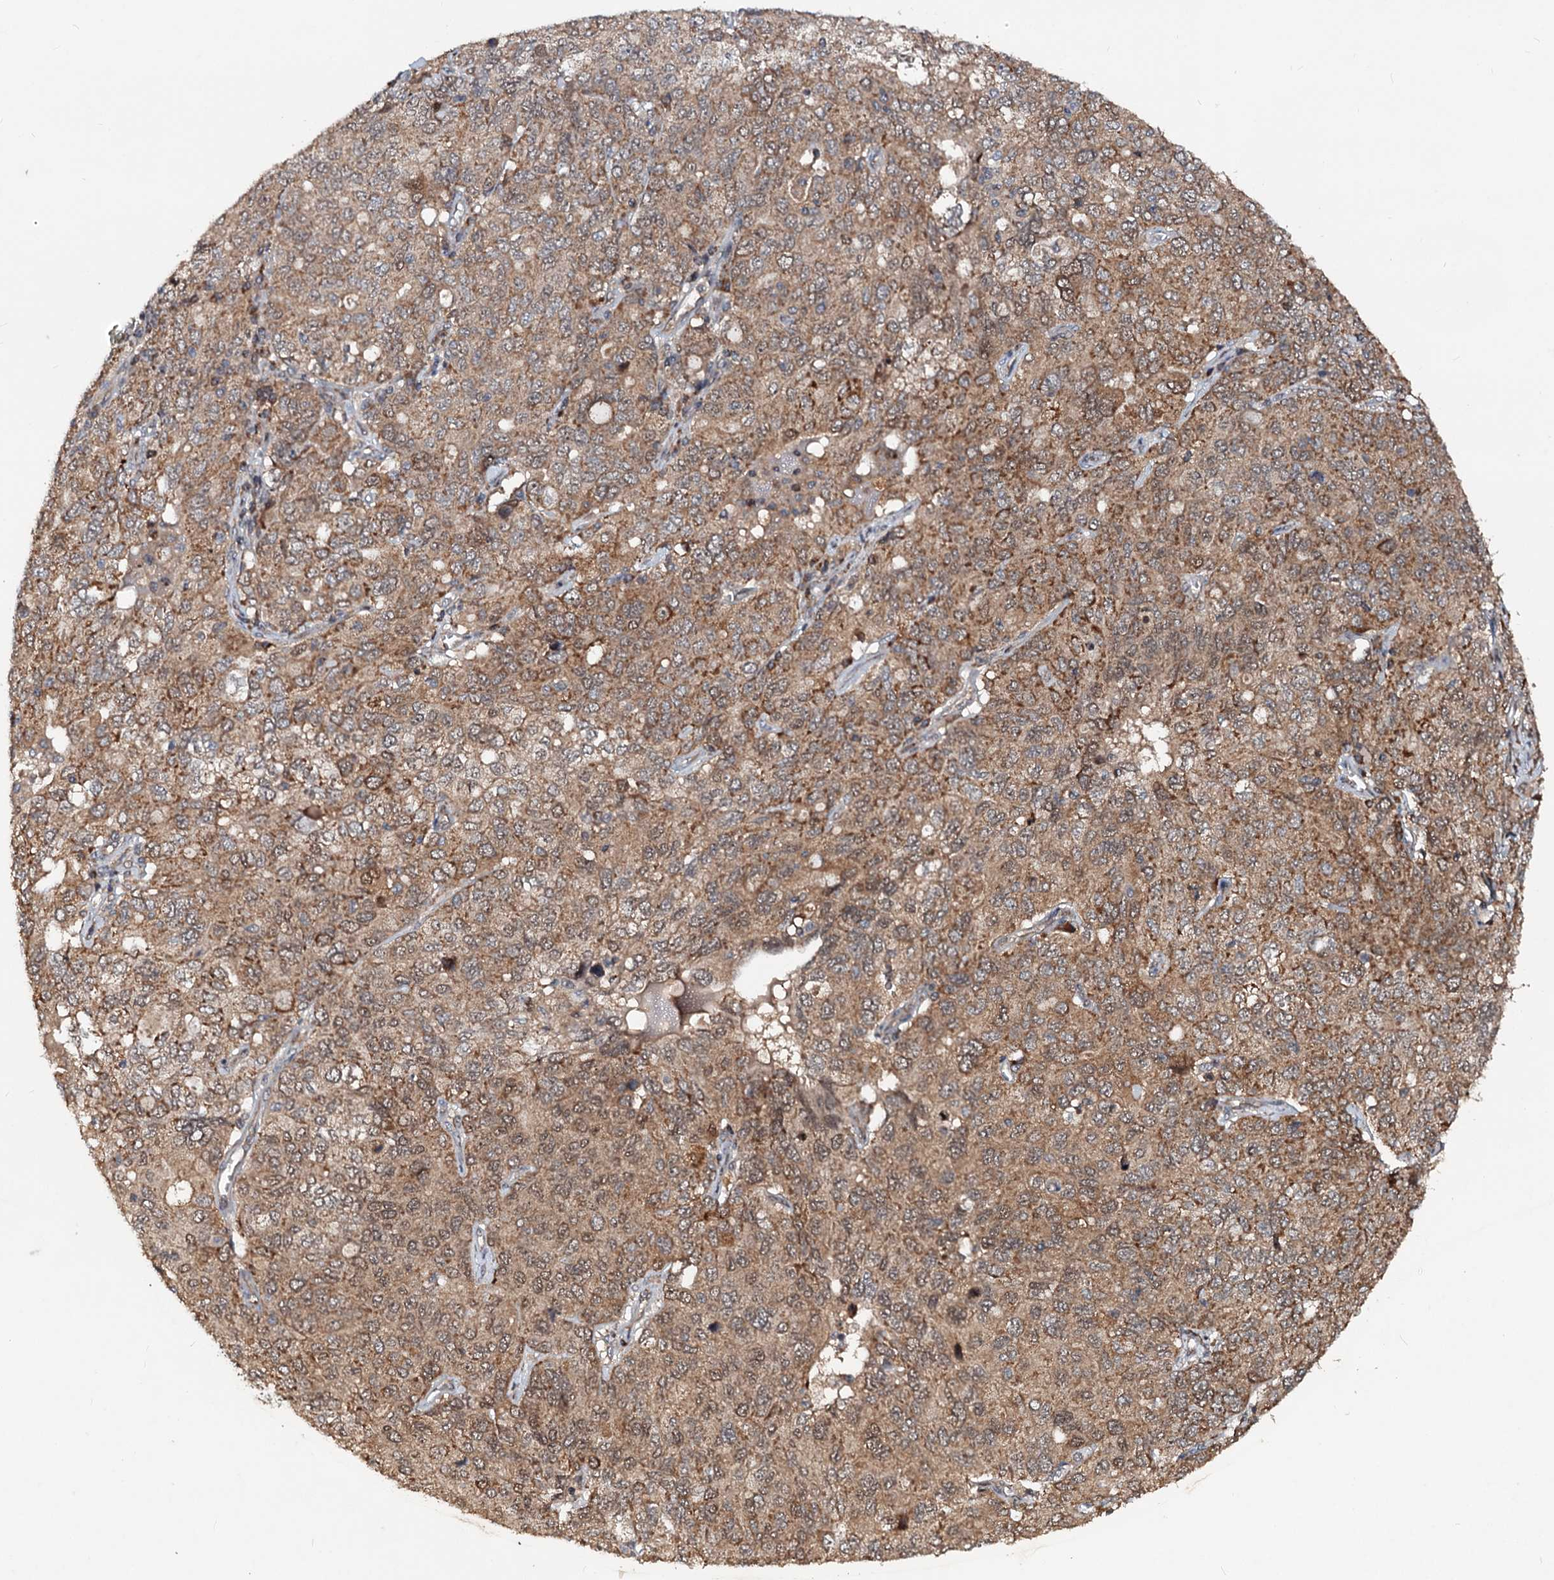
{"staining": {"intensity": "moderate", "quantity": ">75%", "location": "cytoplasmic/membranous"}, "tissue": "ovarian cancer", "cell_type": "Tumor cells", "image_type": "cancer", "snomed": [{"axis": "morphology", "description": "Carcinoma, endometroid"}, {"axis": "topography", "description": "Ovary"}], "caption": "Tumor cells demonstrate medium levels of moderate cytoplasmic/membranous staining in approximately >75% of cells in ovarian cancer.", "gene": "CEP76", "patient": {"sex": "female", "age": 62}}